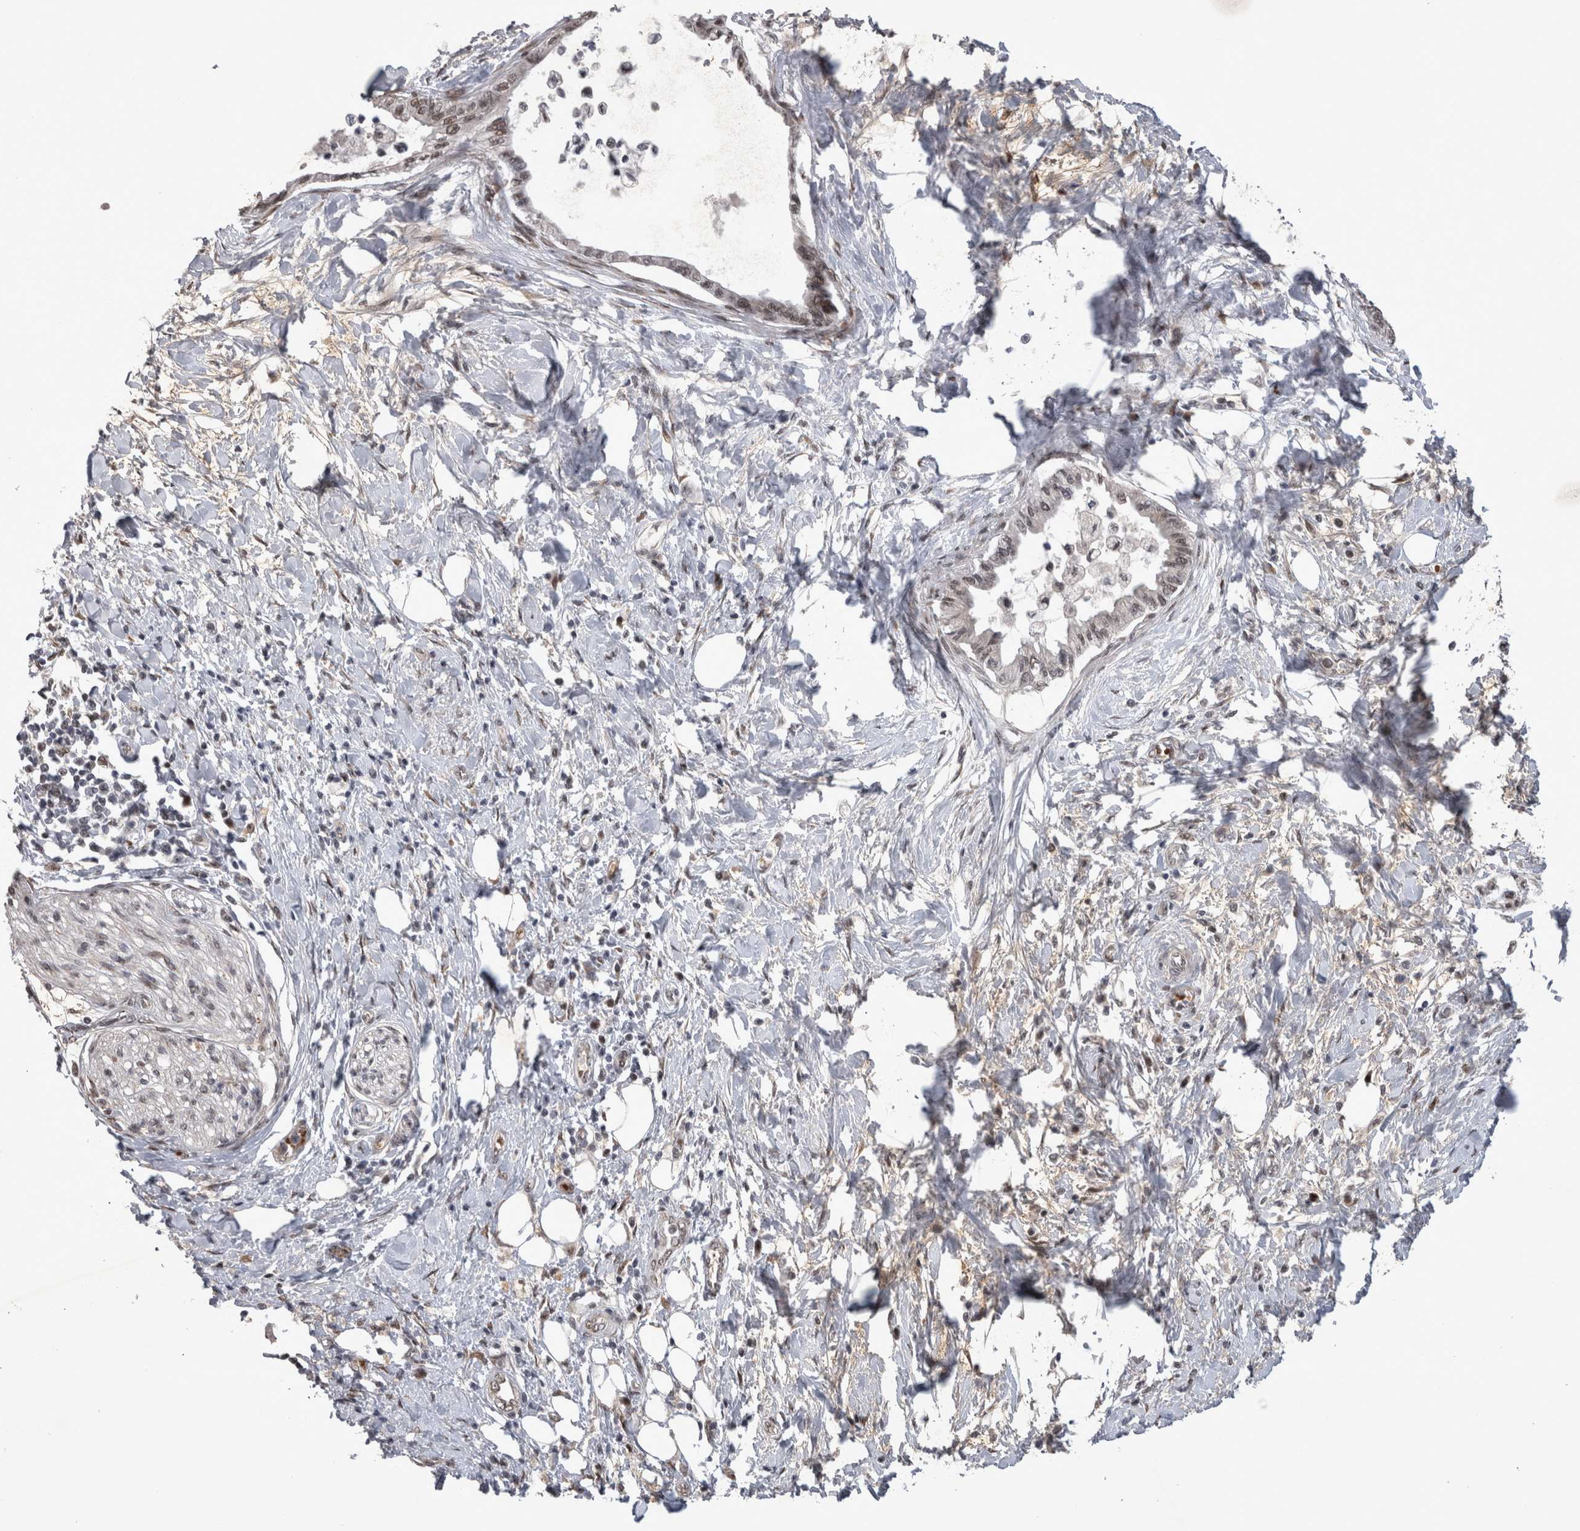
{"staining": {"intensity": "weak", "quantity": "25%-75%", "location": "nuclear"}, "tissue": "pancreatic cancer", "cell_type": "Tumor cells", "image_type": "cancer", "snomed": [{"axis": "morphology", "description": "Normal tissue, NOS"}, {"axis": "morphology", "description": "Adenocarcinoma, NOS"}, {"axis": "topography", "description": "Pancreas"}, {"axis": "topography", "description": "Duodenum"}], "caption": "Protein expression analysis of human pancreatic cancer (adenocarcinoma) reveals weak nuclear staining in approximately 25%-75% of tumor cells. The protein is shown in brown color, while the nuclei are stained blue.", "gene": "IFI44", "patient": {"sex": "female", "age": 60}}